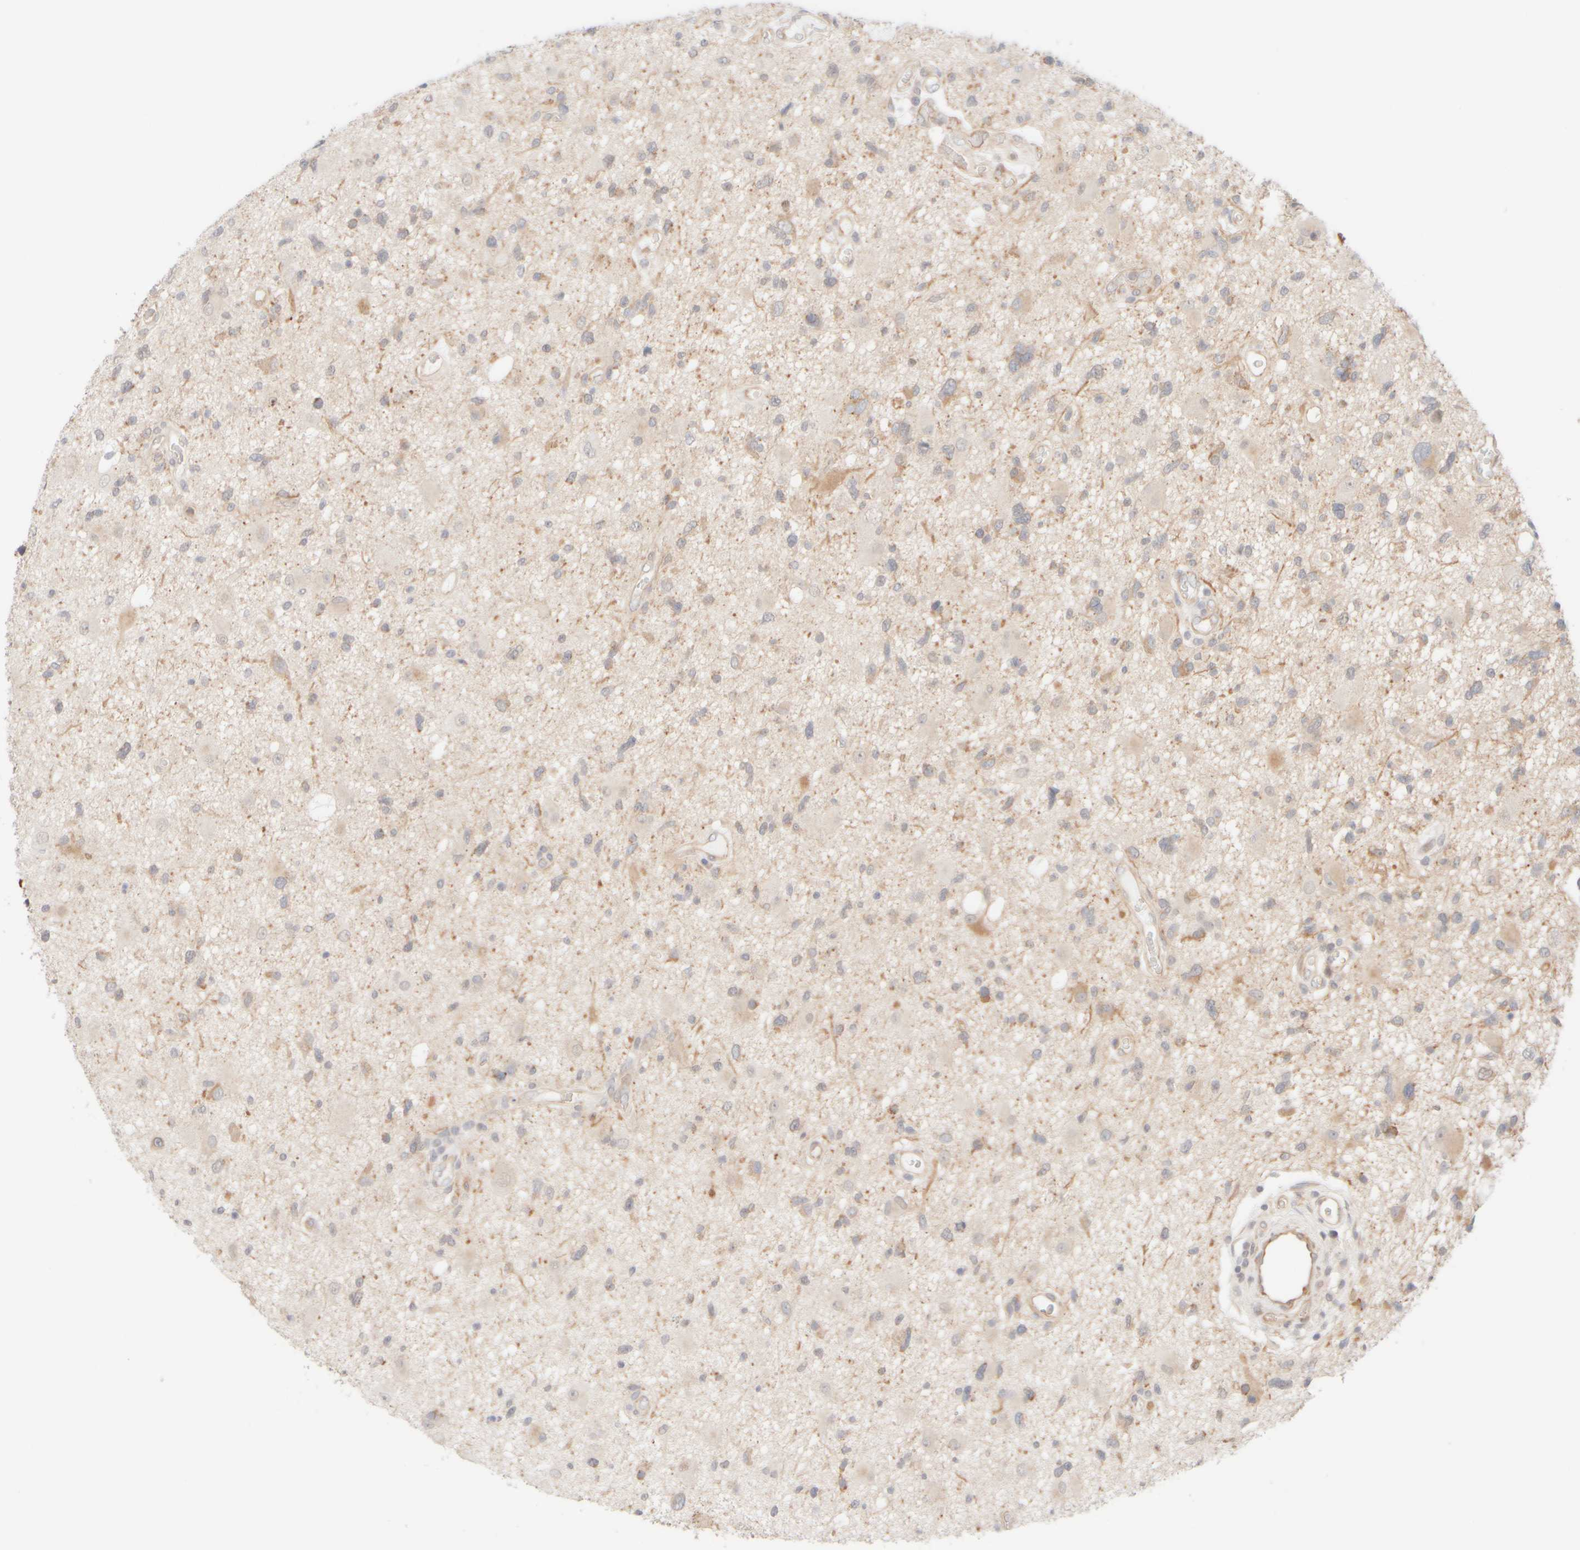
{"staining": {"intensity": "weak", "quantity": "25%-75%", "location": "cytoplasmic/membranous"}, "tissue": "glioma", "cell_type": "Tumor cells", "image_type": "cancer", "snomed": [{"axis": "morphology", "description": "Glioma, malignant, High grade"}, {"axis": "topography", "description": "Brain"}], "caption": "An immunohistochemistry photomicrograph of tumor tissue is shown. Protein staining in brown labels weak cytoplasmic/membranous positivity in malignant glioma (high-grade) within tumor cells.", "gene": "UNC13B", "patient": {"sex": "male", "age": 33}}